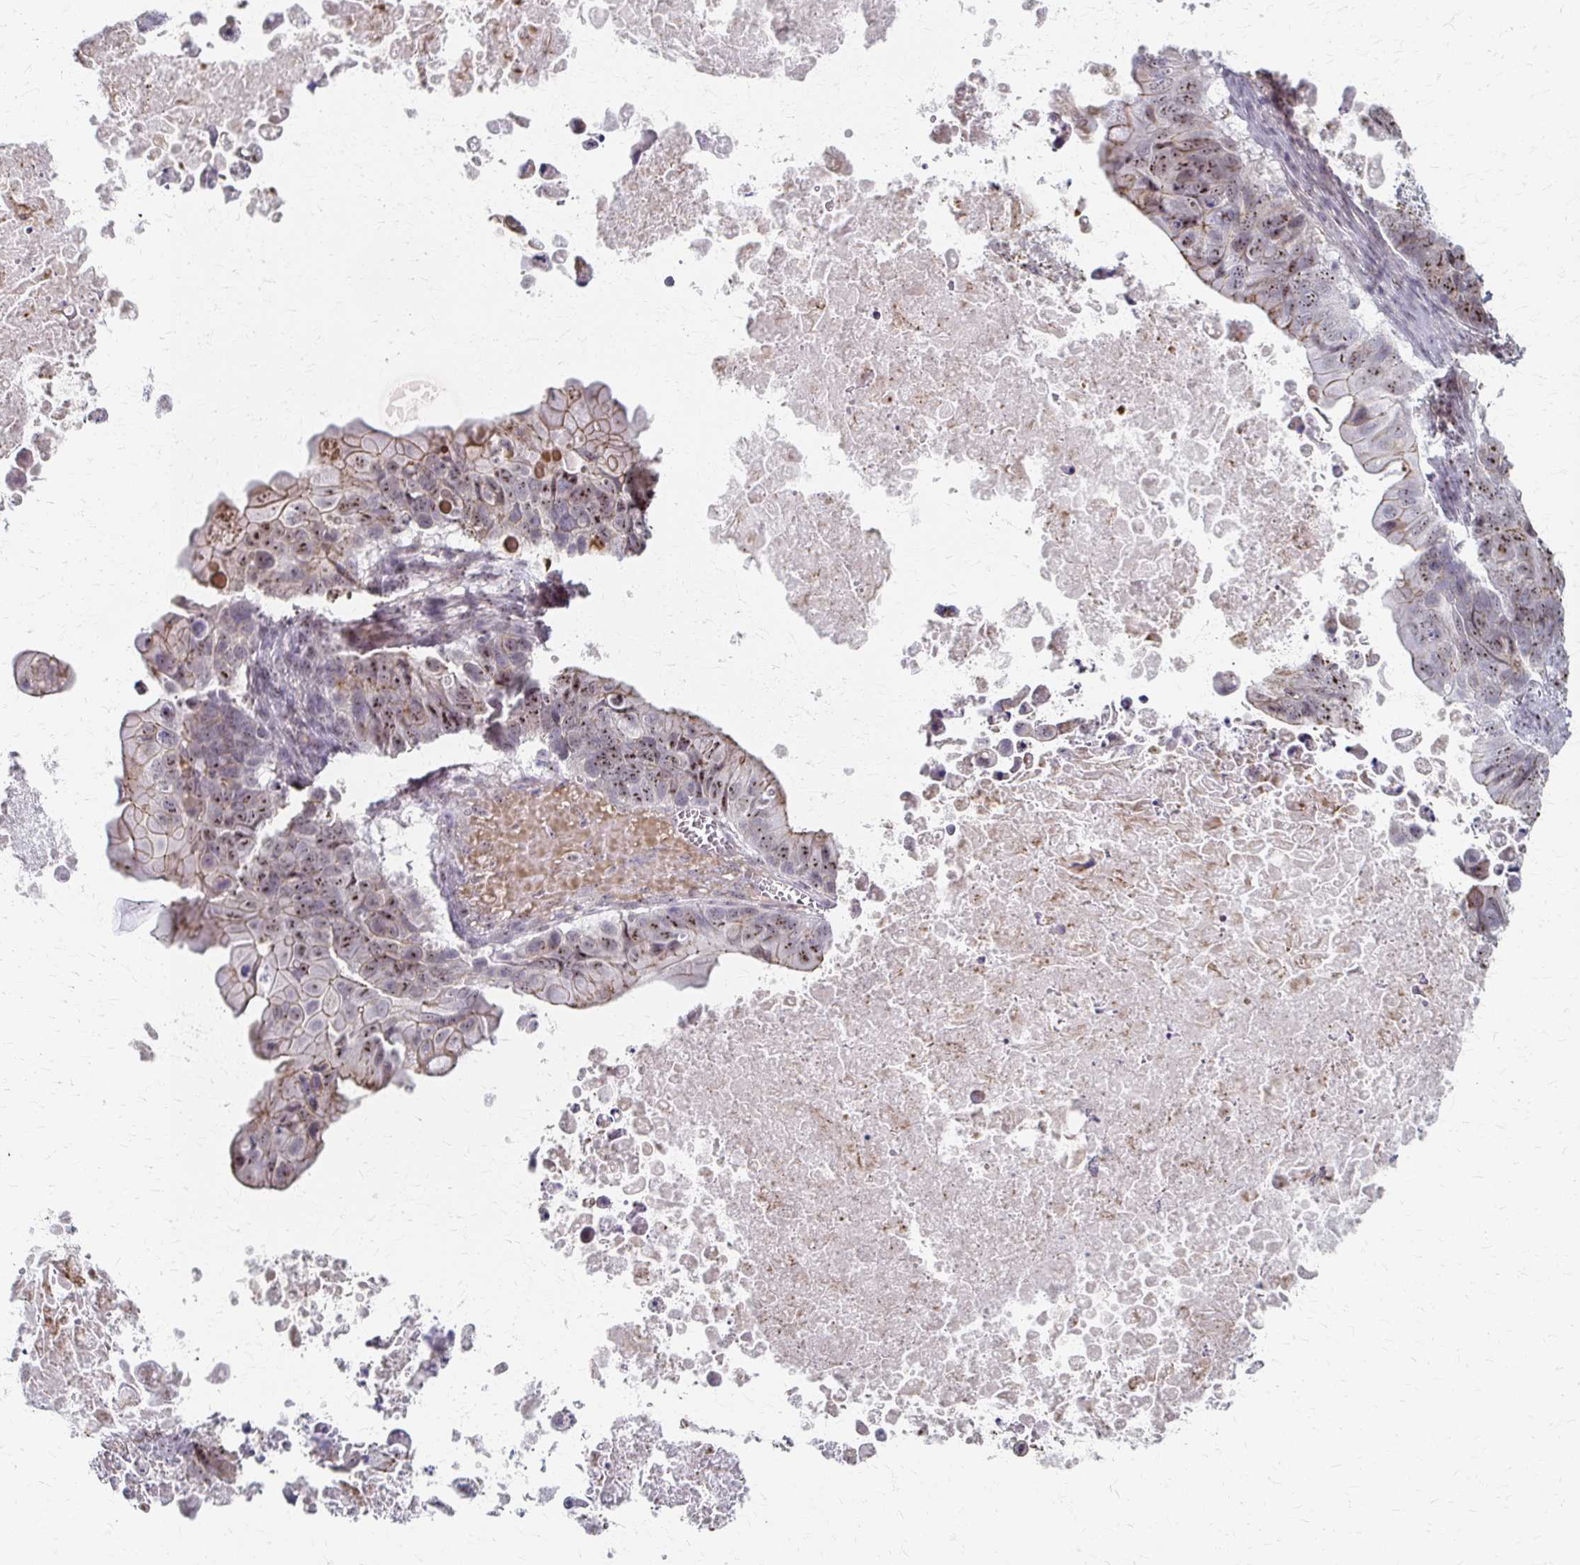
{"staining": {"intensity": "moderate", "quantity": ">75%", "location": "cytoplasmic/membranous,nuclear"}, "tissue": "ovarian cancer", "cell_type": "Tumor cells", "image_type": "cancer", "snomed": [{"axis": "morphology", "description": "Cystadenocarcinoma, mucinous, NOS"}, {"axis": "topography", "description": "Ovary"}], "caption": "Brown immunohistochemical staining in human ovarian cancer shows moderate cytoplasmic/membranous and nuclear expression in approximately >75% of tumor cells. Nuclei are stained in blue.", "gene": "PES1", "patient": {"sex": "female", "age": 64}}